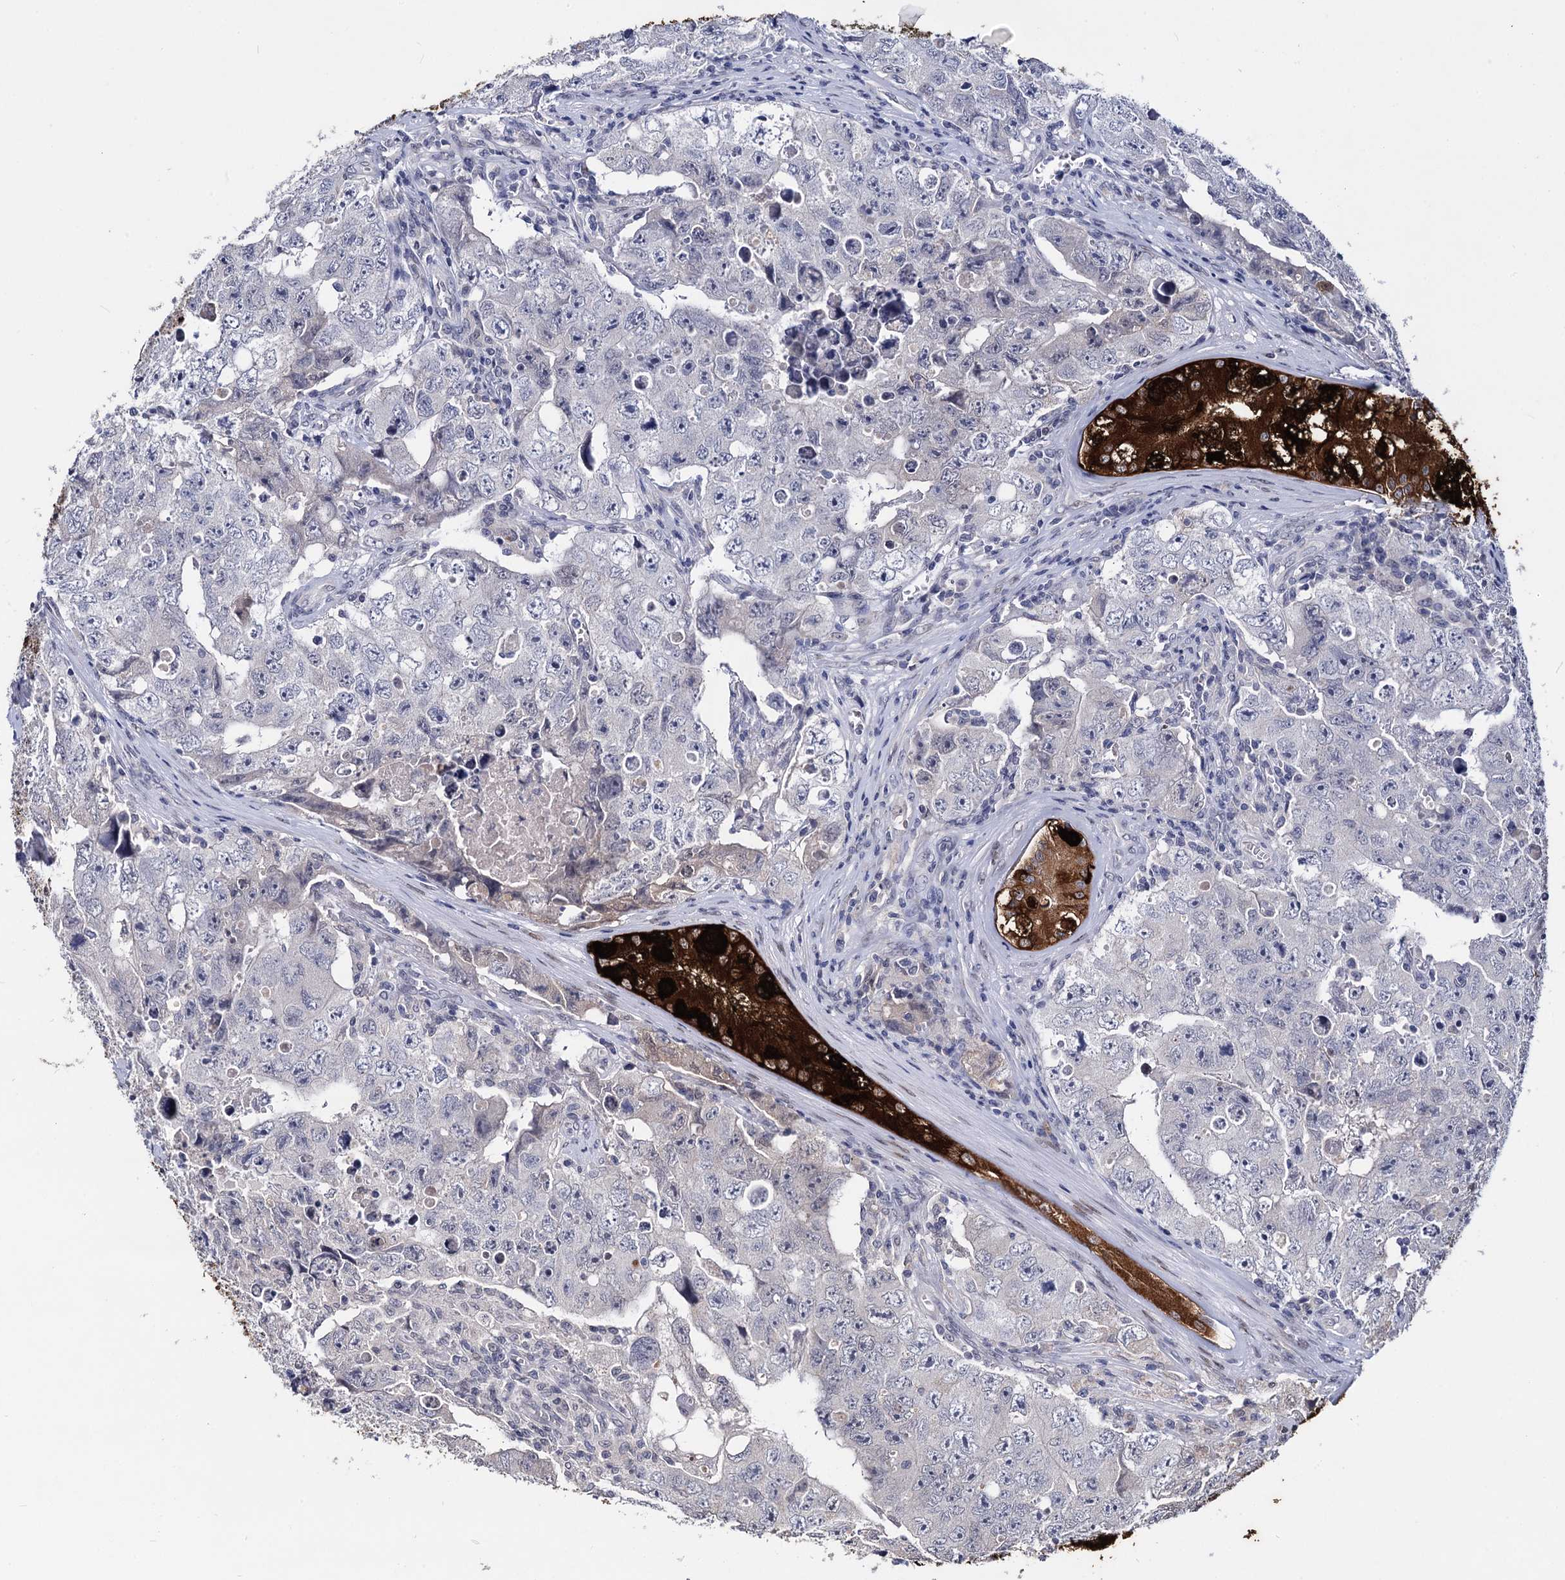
{"staining": {"intensity": "negative", "quantity": "none", "location": "none"}, "tissue": "testis cancer", "cell_type": "Tumor cells", "image_type": "cancer", "snomed": [{"axis": "morphology", "description": "Carcinoma, Embryonal, NOS"}, {"axis": "topography", "description": "Testis"}], "caption": "The immunohistochemistry (IHC) micrograph has no significant staining in tumor cells of testis cancer (embryonal carcinoma) tissue.", "gene": "MAGEA4", "patient": {"sex": "male", "age": 17}}